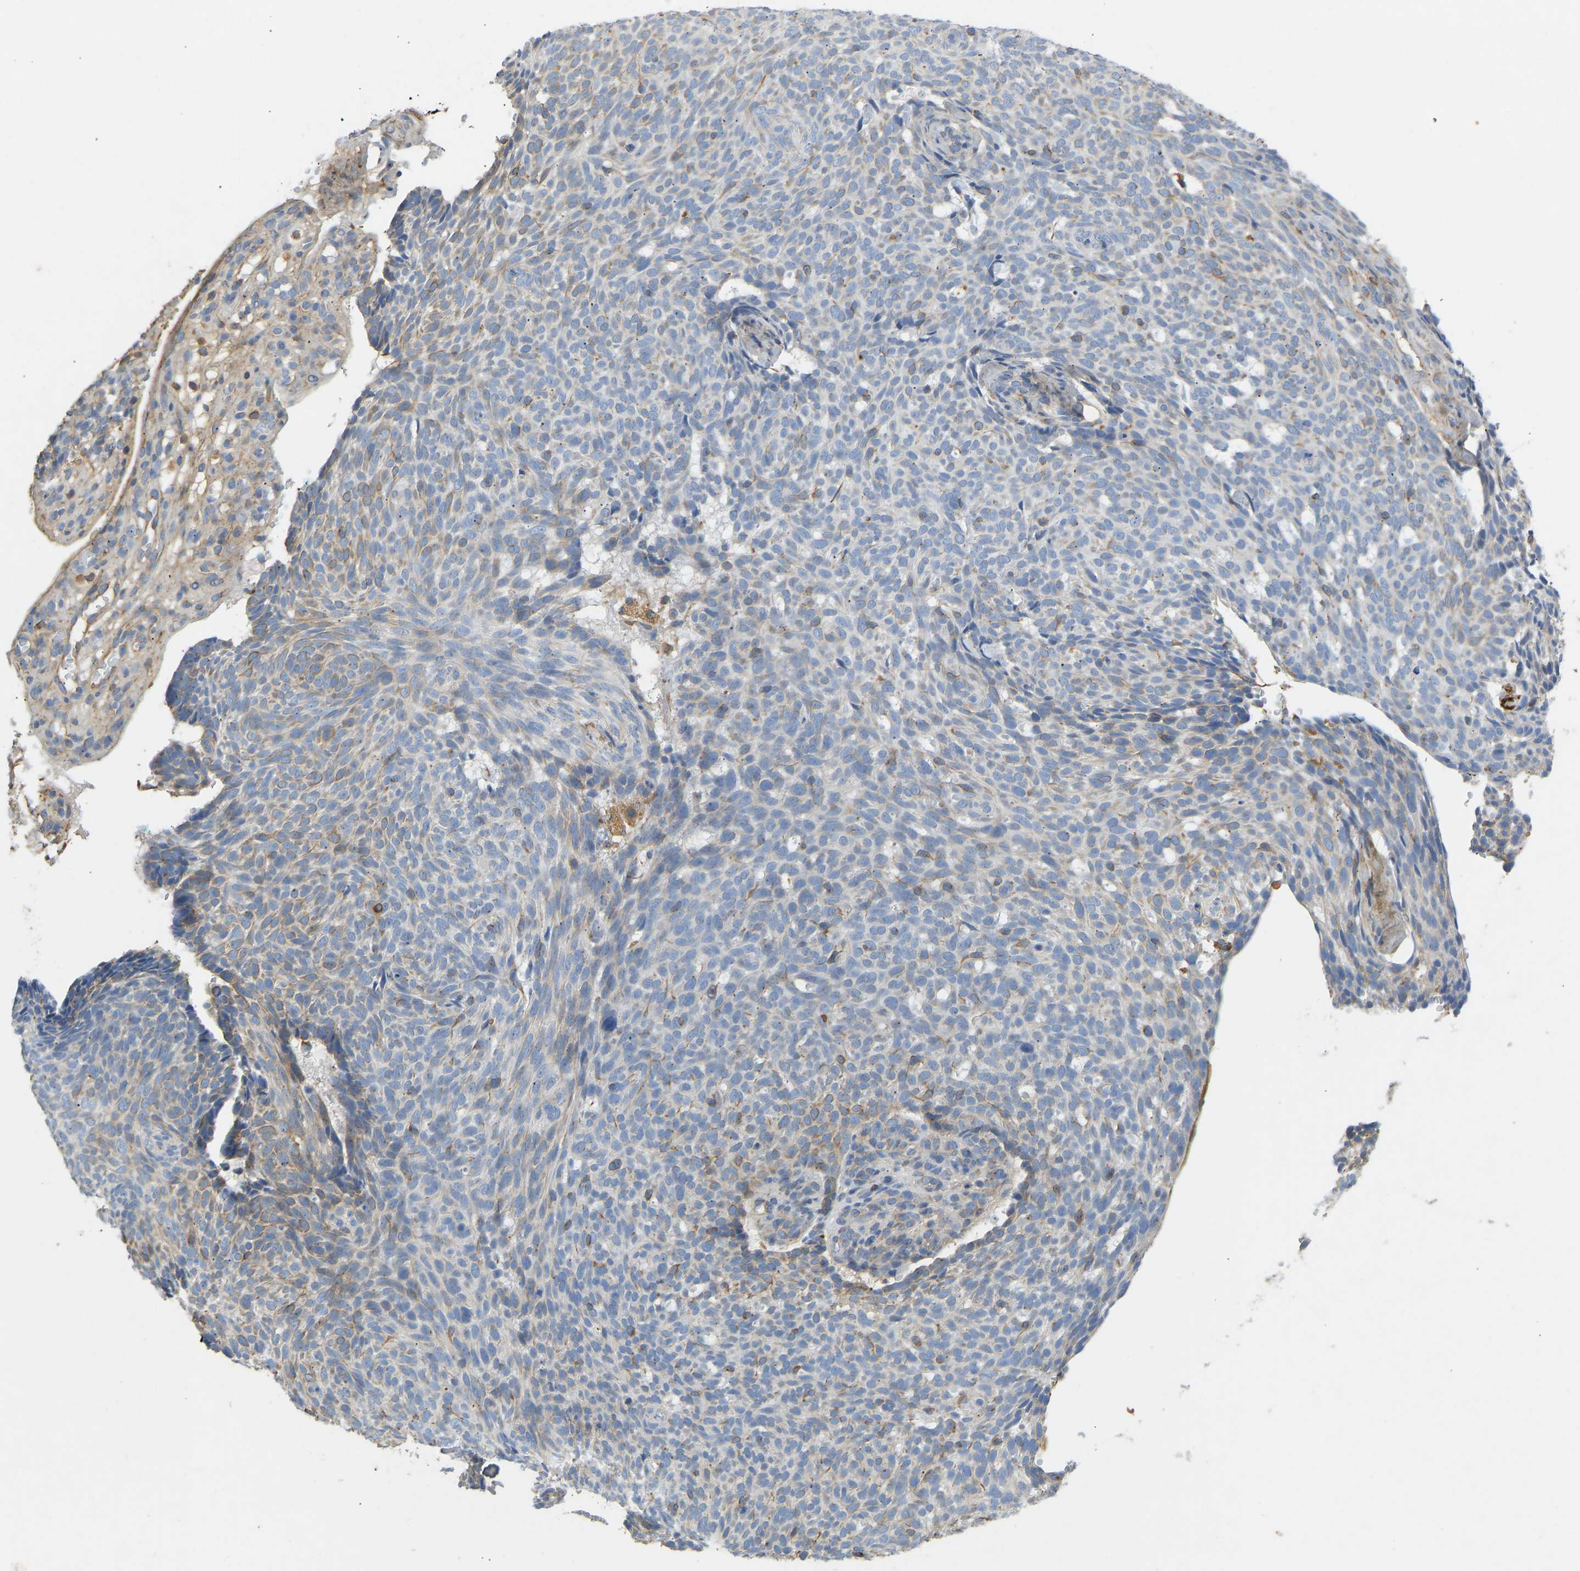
{"staining": {"intensity": "moderate", "quantity": "25%-75%", "location": "cytoplasmic/membranous"}, "tissue": "skin cancer", "cell_type": "Tumor cells", "image_type": "cancer", "snomed": [{"axis": "morphology", "description": "Basal cell carcinoma"}, {"axis": "topography", "description": "Skin"}], "caption": "Protein positivity by immunohistochemistry (IHC) shows moderate cytoplasmic/membranous staining in about 25%-75% of tumor cells in basal cell carcinoma (skin). (brown staining indicates protein expression, while blue staining denotes nuclei).", "gene": "TECTA", "patient": {"sex": "male", "age": 61}}